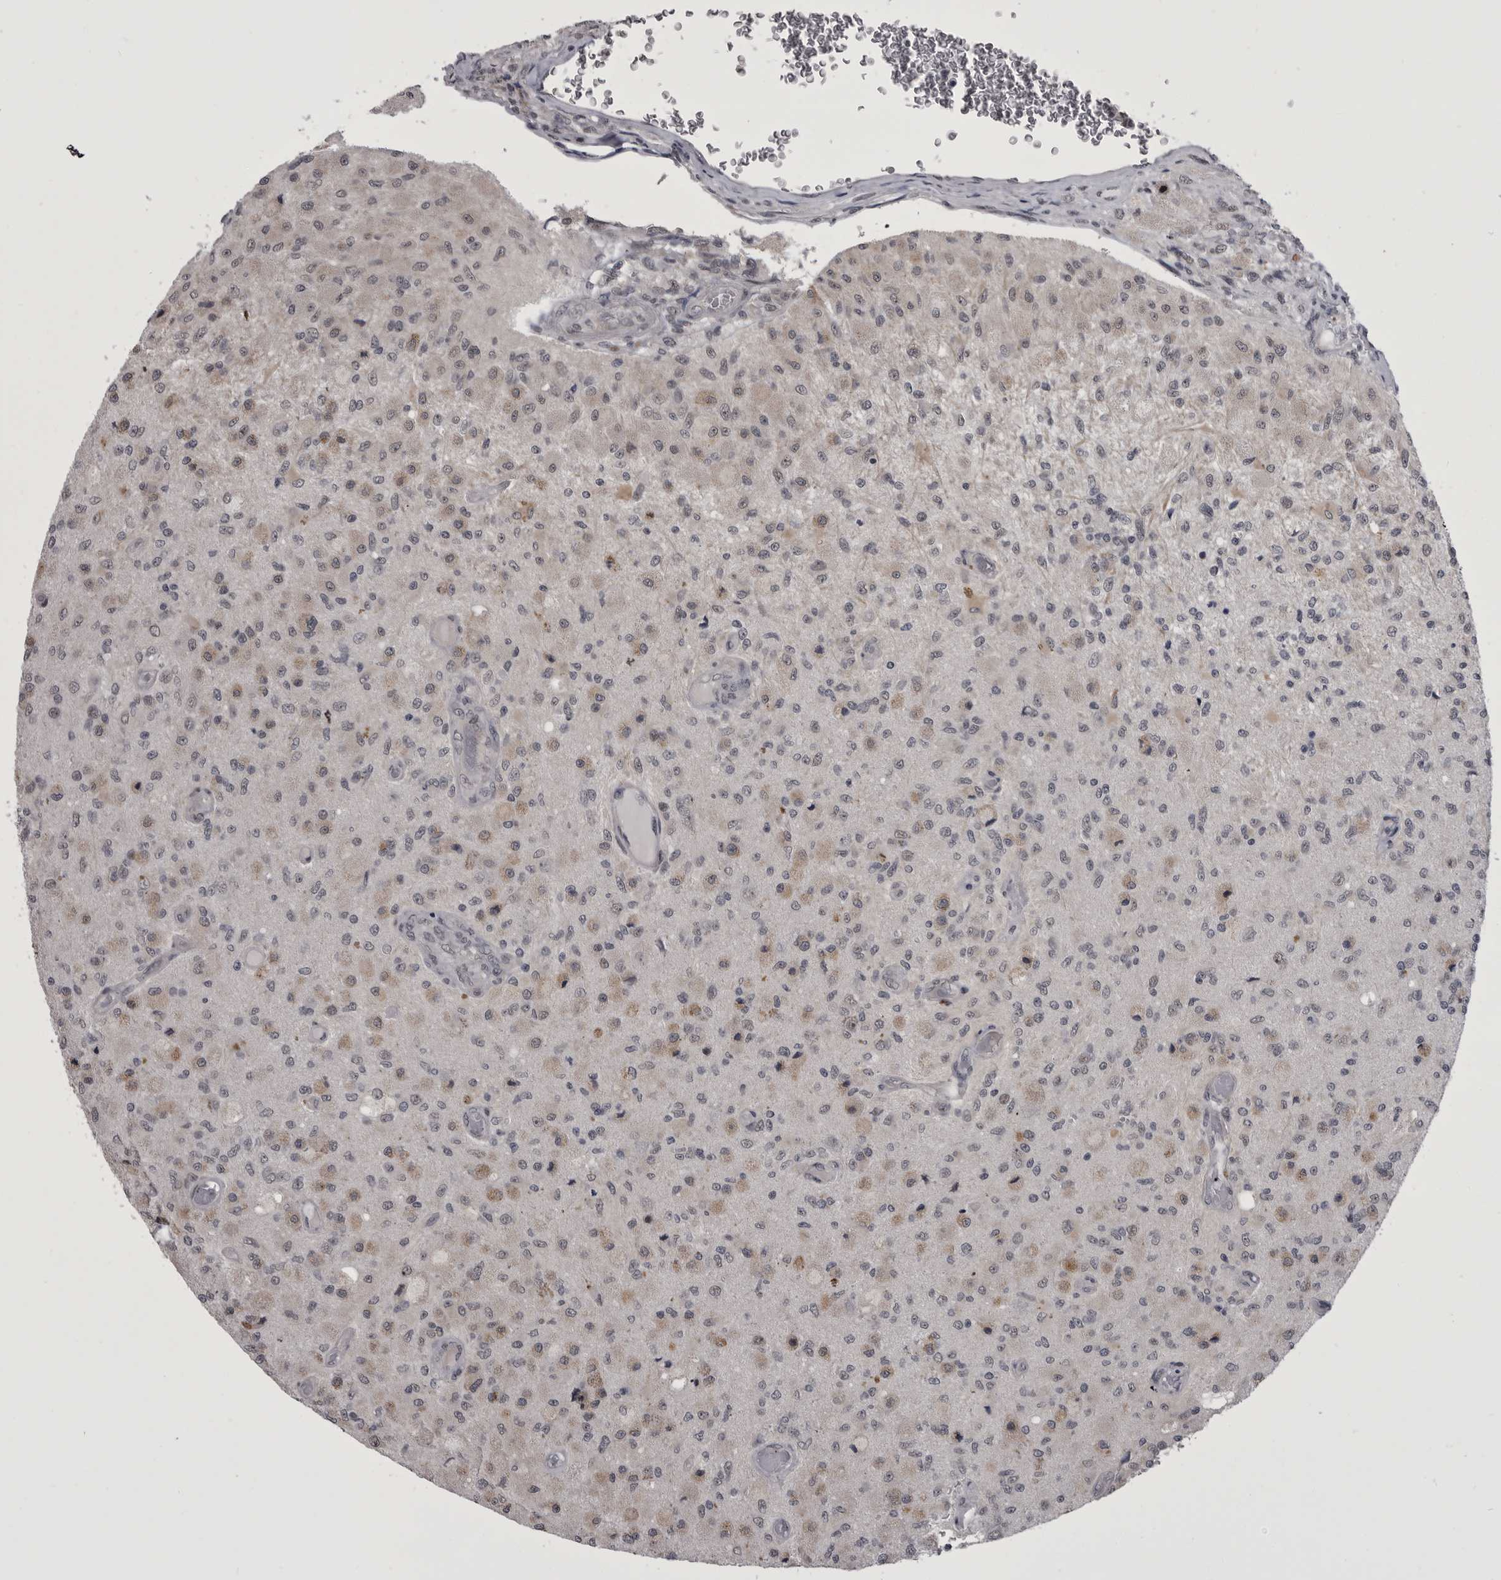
{"staining": {"intensity": "weak", "quantity": "<25%", "location": "cytoplasmic/membranous"}, "tissue": "glioma", "cell_type": "Tumor cells", "image_type": "cancer", "snomed": [{"axis": "morphology", "description": "Normal tissue, NOS"}, {"axis": "morphology", "description": "Glioma, malignant, High grade"}, {"axis": "topography", "description": "Cerebral cortex"}], "caption": "DAB immunohistochemical staining of malignant glioma (high-grade) exhibits no significant positivity in tumor cells.", "gene": "PRPF3", "patient": {"sex": "male", "age": 77}}